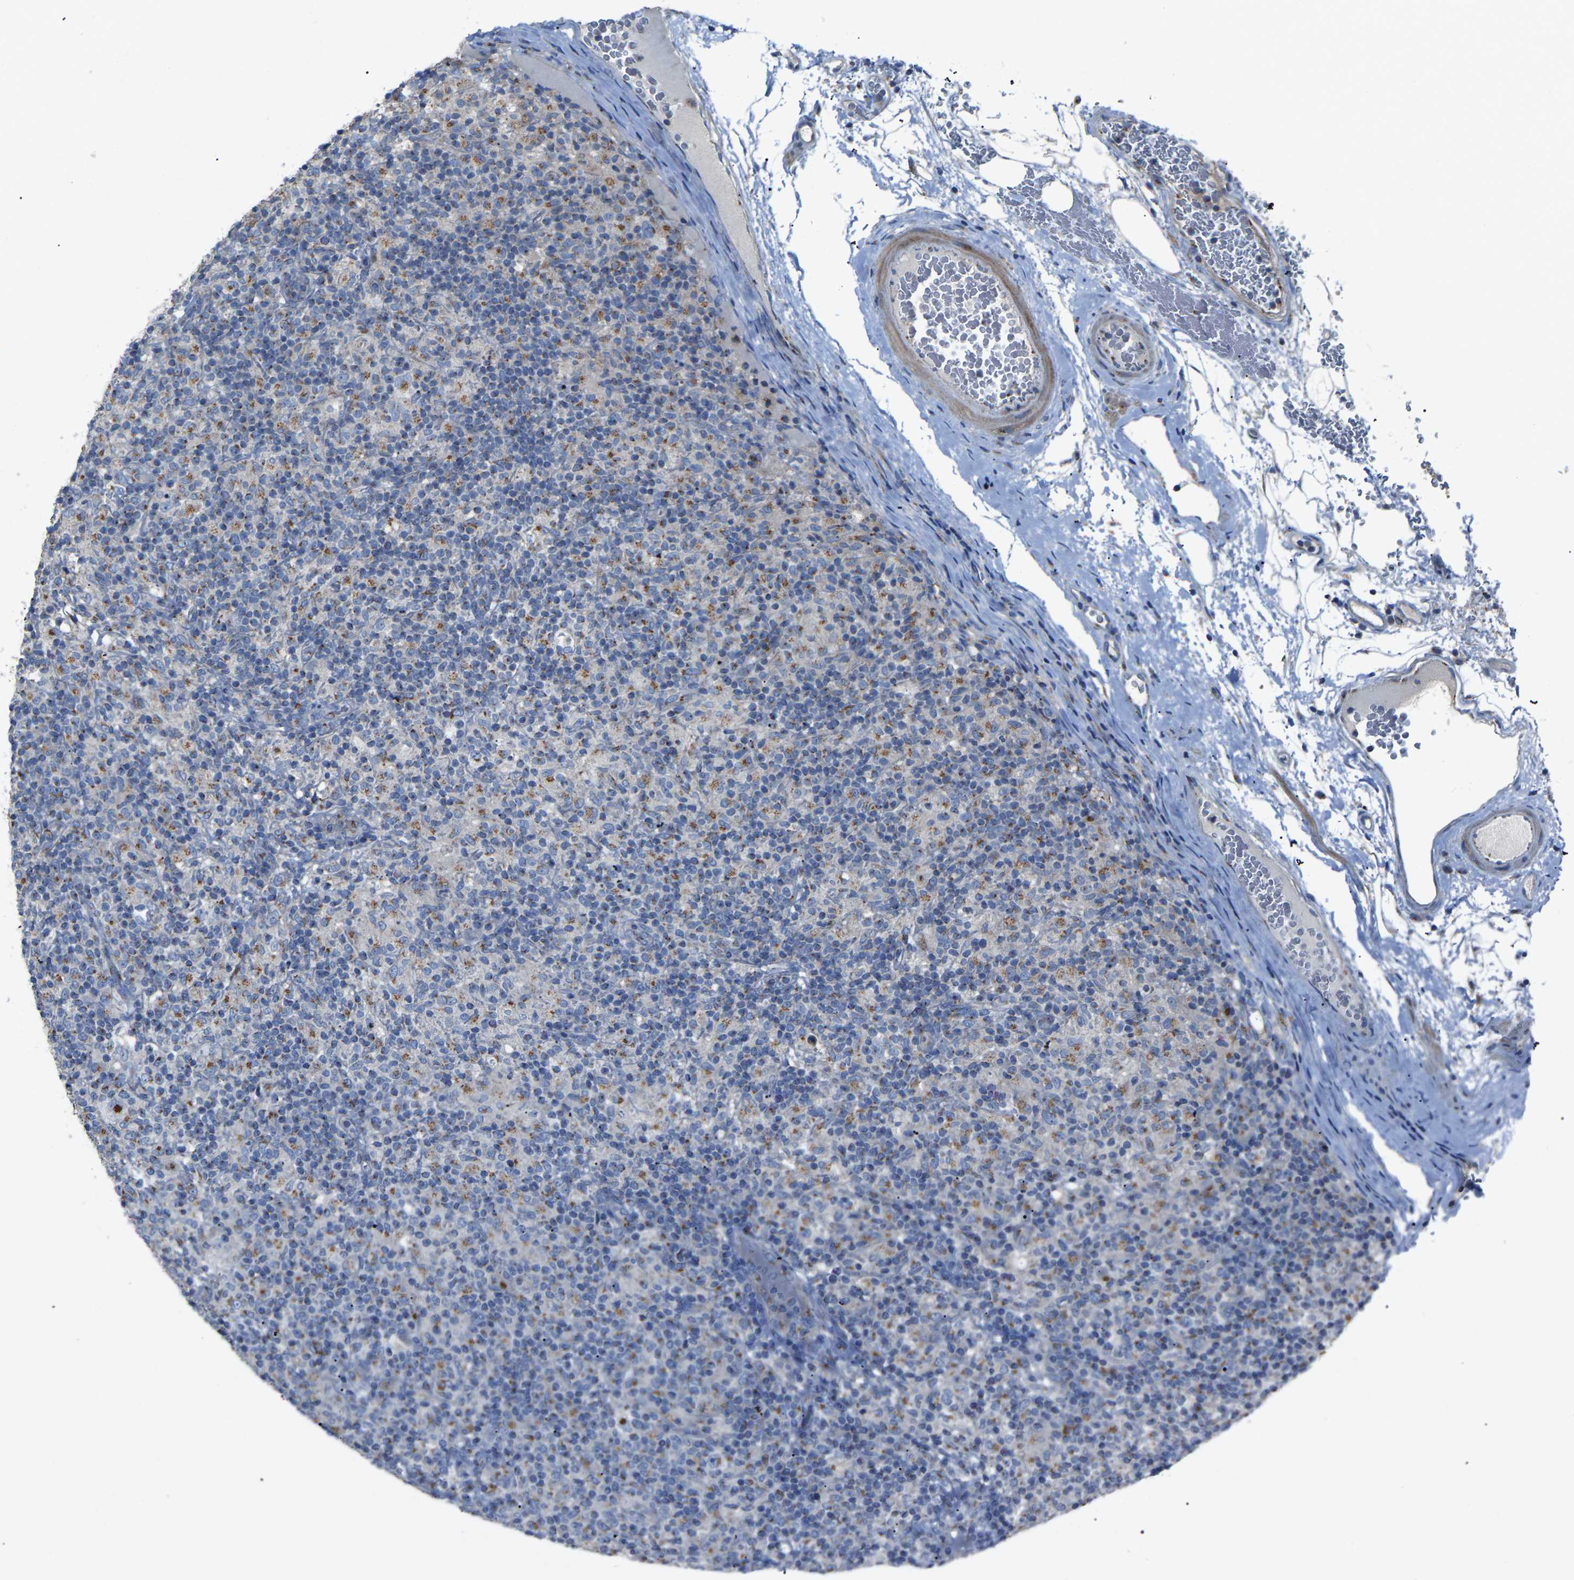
{"staining": {"intensity": "moderate", "quantity": "25%-75%", "location": "cytoplasmic/membranous"}, "tissue": "lymphoma", "cell_type": "Tumor cells", "image_type": "cancer", "snomed": [{"axis": "morphology", "description": "Hodgkin's disease, NOS"}, {"axis": "topography", "description": "Lymph node"}], "caption": "Lymphoma stained with DAB (3,3'-diaminobenzidine) immunohistochemistry (IHC) displays medium levels of moderate cytoplasmic/membranous staining in approximately 25%-75% of tumor cells. The staining is performed using DAB brown chromogen to label protein expression. The nuclei are counter-stained blue using hematoxylin.", "gene": "CANT1", "patient": {"sex": "male", "age": 70}}